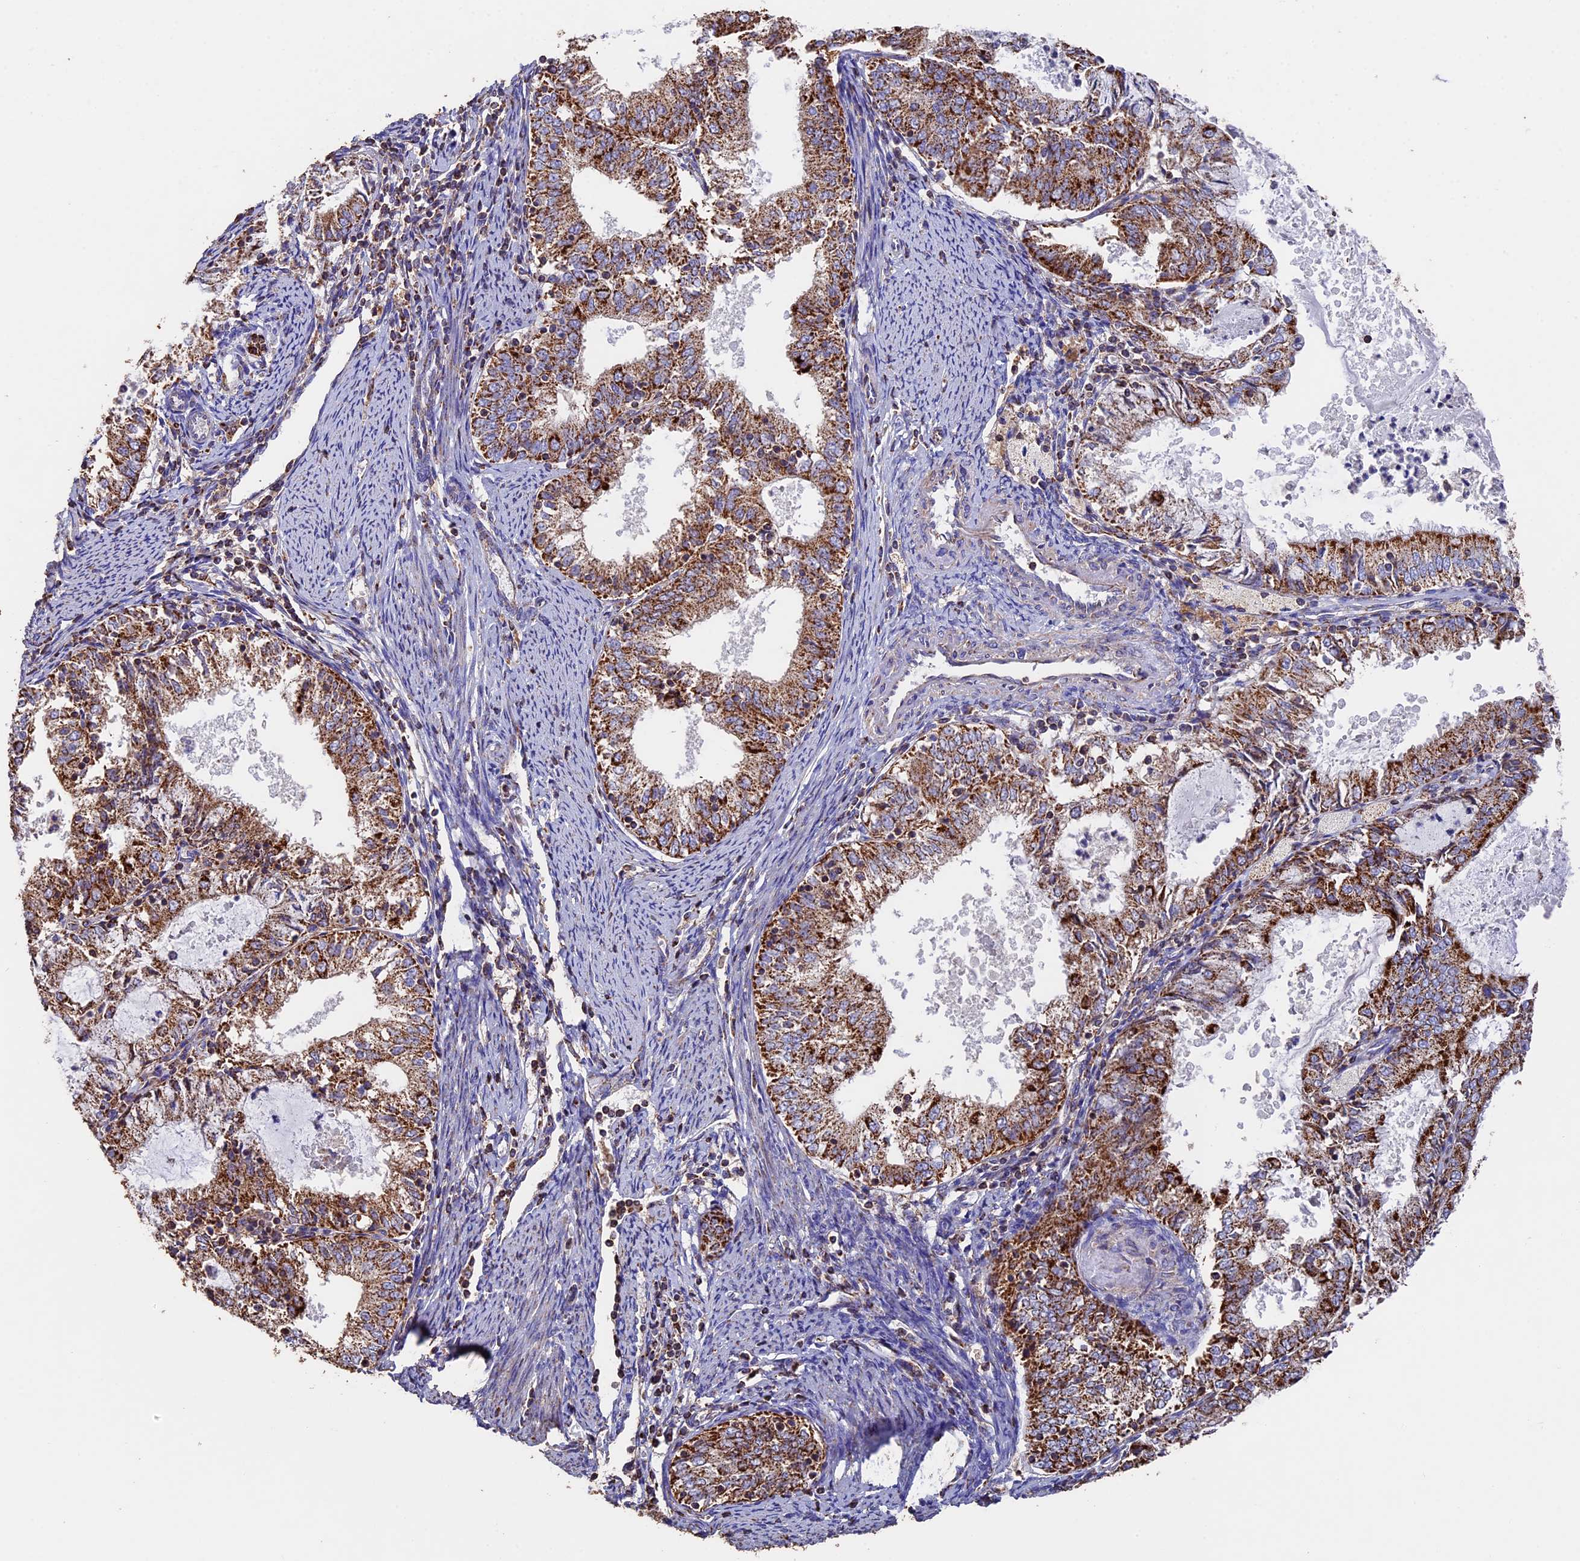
{"staining": {"intensity": "moderate", "quantity": ">75%", "location": "cytoplasmic/membranous"}, "tissue": "endometrial cancer", "cell_type": "Tumor cells", "image_type": "cancer", "snomed": [{"axis": "morphology", "description": "Adenocarcinoma, NOS"}, {"axis": "topography", "description": "Endometrium"}], "caption": "An image showing moderate cytoplasmic/membranous staining in approximately >75% of tumor cells in endometrial cancer, as visualized by brown immunohistochemical staining.", "gene": "ADAT1", "patient": {"sex": "female", "age": 57}}